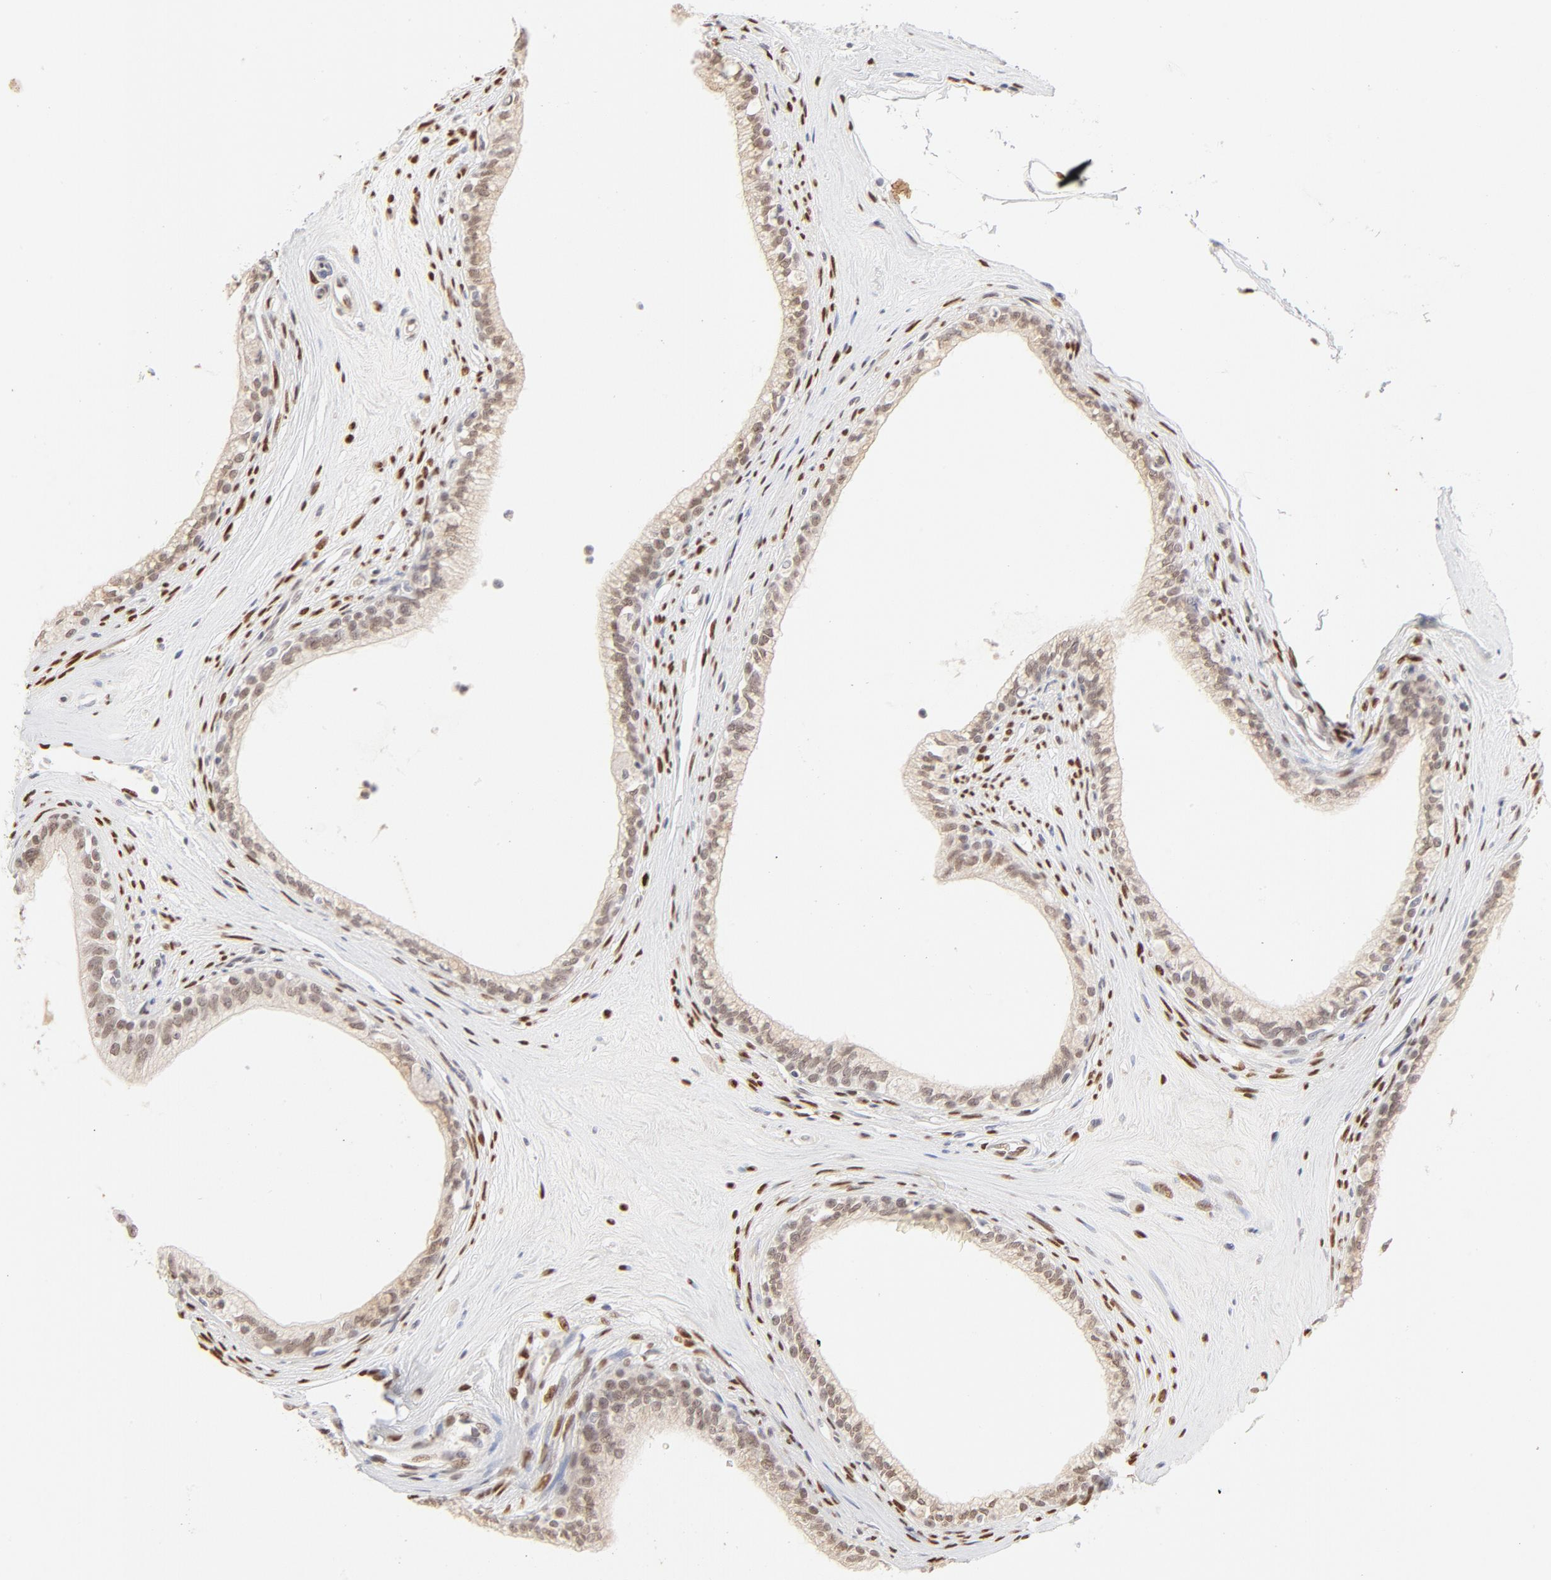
{"staining": {"intensity": "weak", "quantity": "25%-75%", "location": "nuclear"}, "tissue": "epididymis", "cell_type": "Glandular cells", "image_type": "normal", "snomed": [{"axis": "morphology", "description": "Normal tissue, NOS"}, {"axis": "morphology", "description": "Inflammation, NOS"}, {"axis": "topography", "description": "Epididymis"}], "caption": "Weak nuclear expression is appreciated in about 25%-75% of glandular cells in benign epididymis.", "gene": "PBX1", "patient": {"sex": "male", "age": 84}}